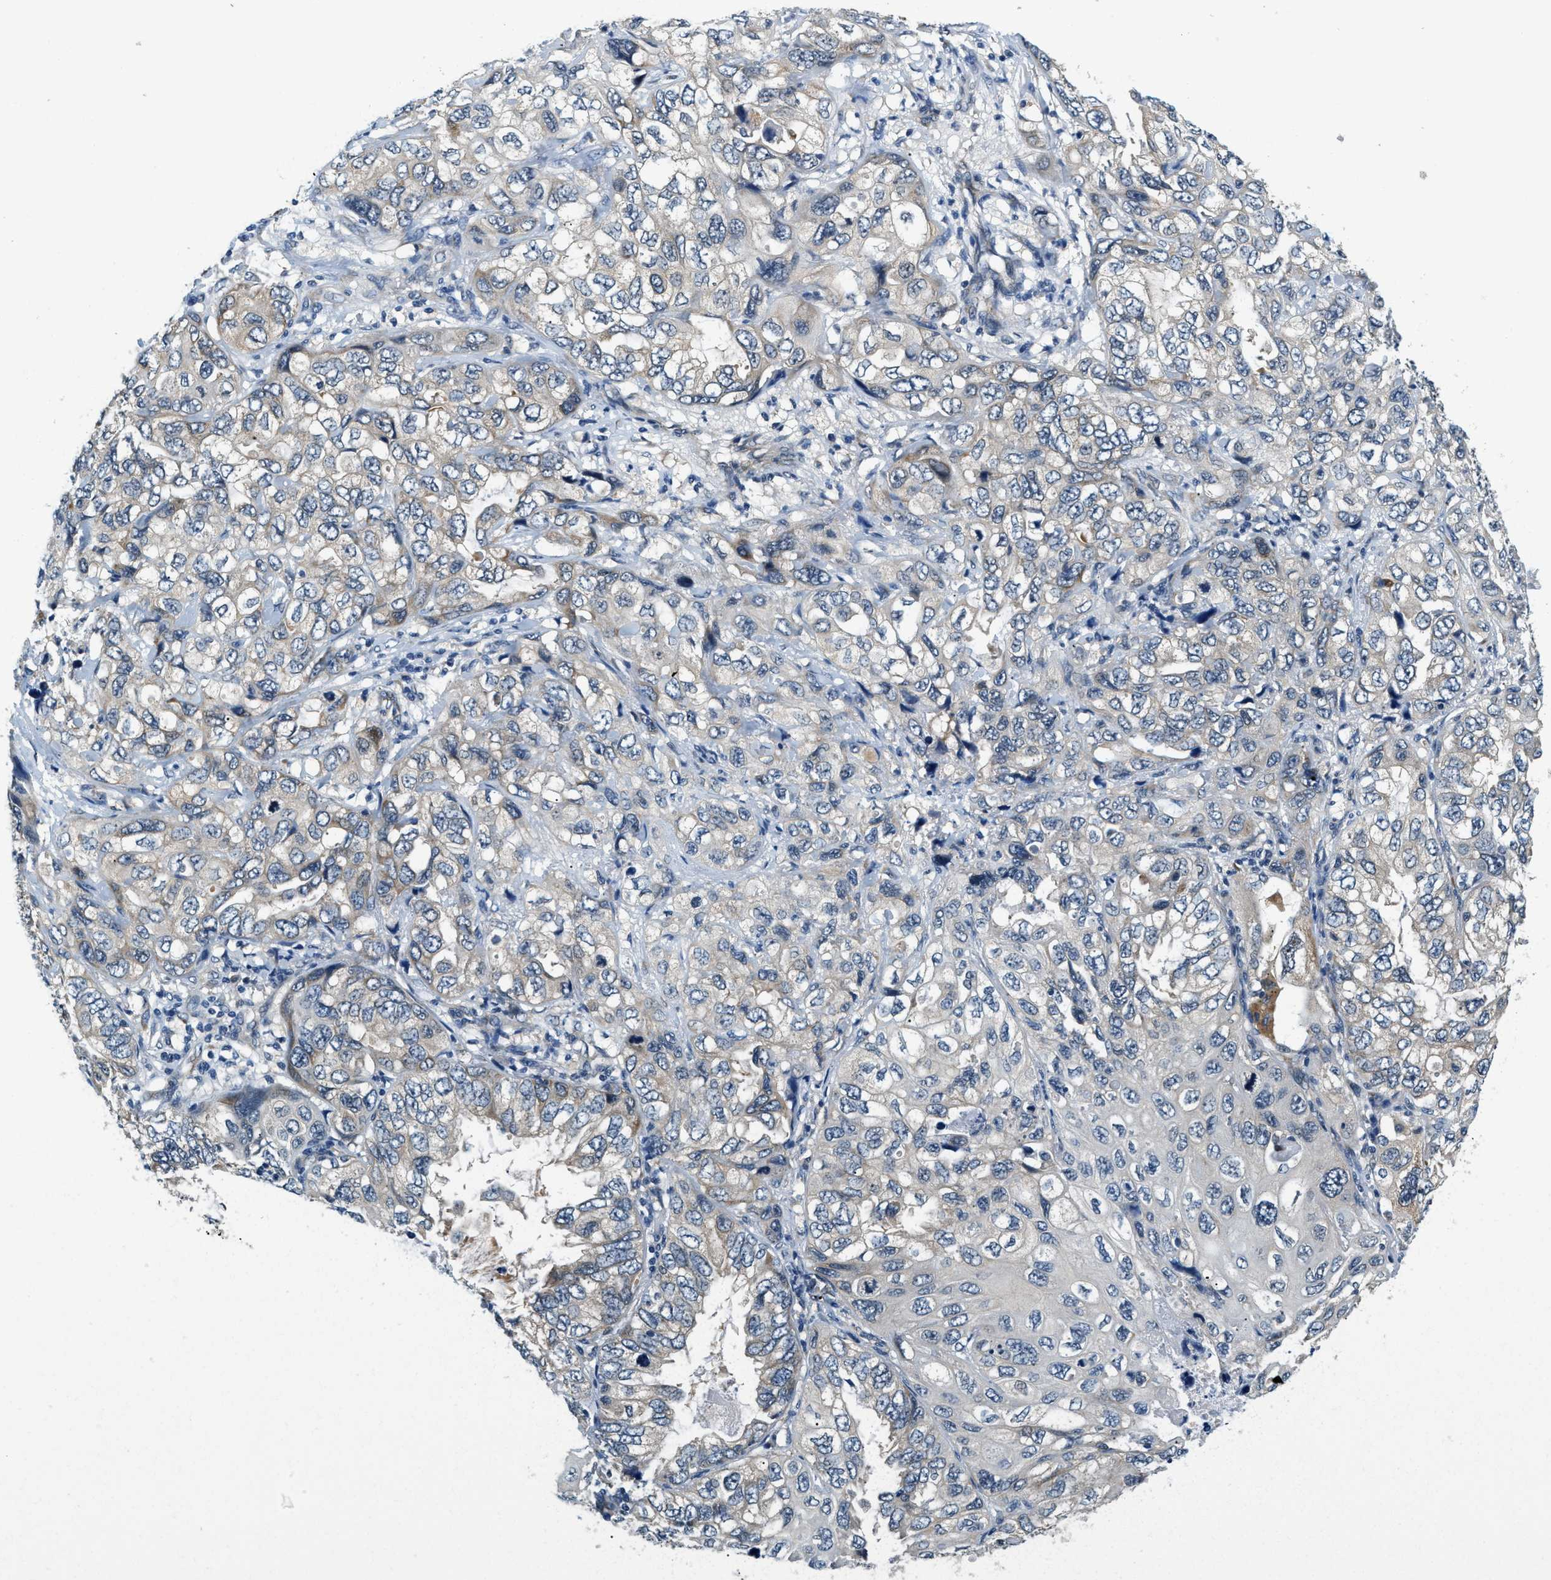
{"staining": {"intensity": "negative", "quantity": "none", "location": "none"}, "tissue": "lung cancer", "cell_type": "Tumor cells", "image_type": "cancer", "snomed": [{"axis": "morphology", "description": "Squamous cell carcinoma, NOS"}, {"axis": "topography", "description": "Lung"}], "caption": "Lung cancer stained for a protein using immunohistochemistry shows no positivity tumor cells.", "gene": "YAE1", "patient": {"sex": "female", "age": 73}}